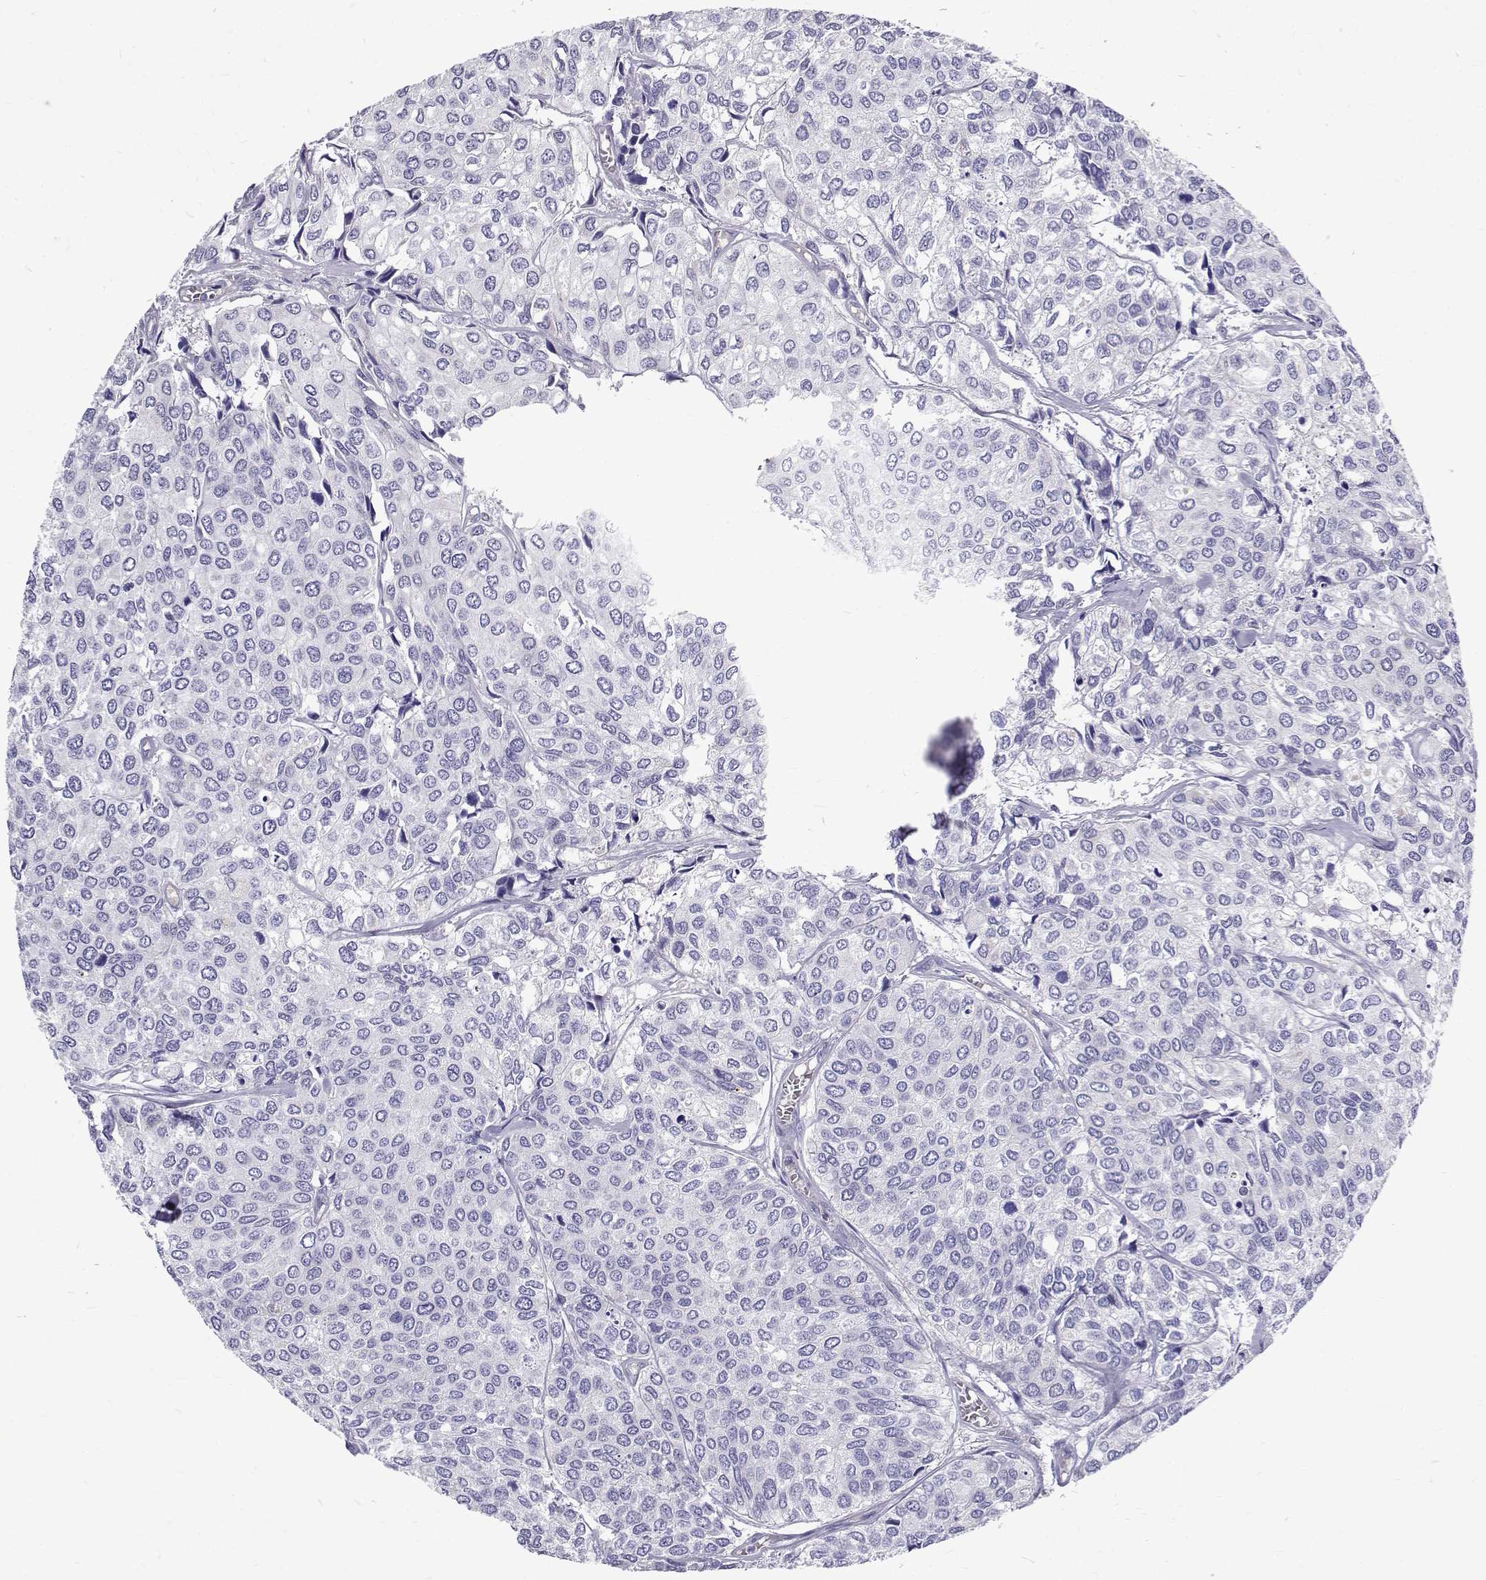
{"staining": {"intensity": "negative", "quantity": "none", "location": "none"}, "tissue": "urothelial cancer", "cell_type": "Tumor cells", "image_type": "cancer", "snomed": [{"axis": "morphology", "description": "Urothelial carcinoma, High grade"}, {"axis": "topography", "description": "Urinary bladder"}], "caption": "The immunohistochemistry (IHC) histopathology image has no significant positivity in tumor cells of urothelial cancer tissue.", "gene": "IGSF1", "patient": {"sex": "male", "age": 73}}